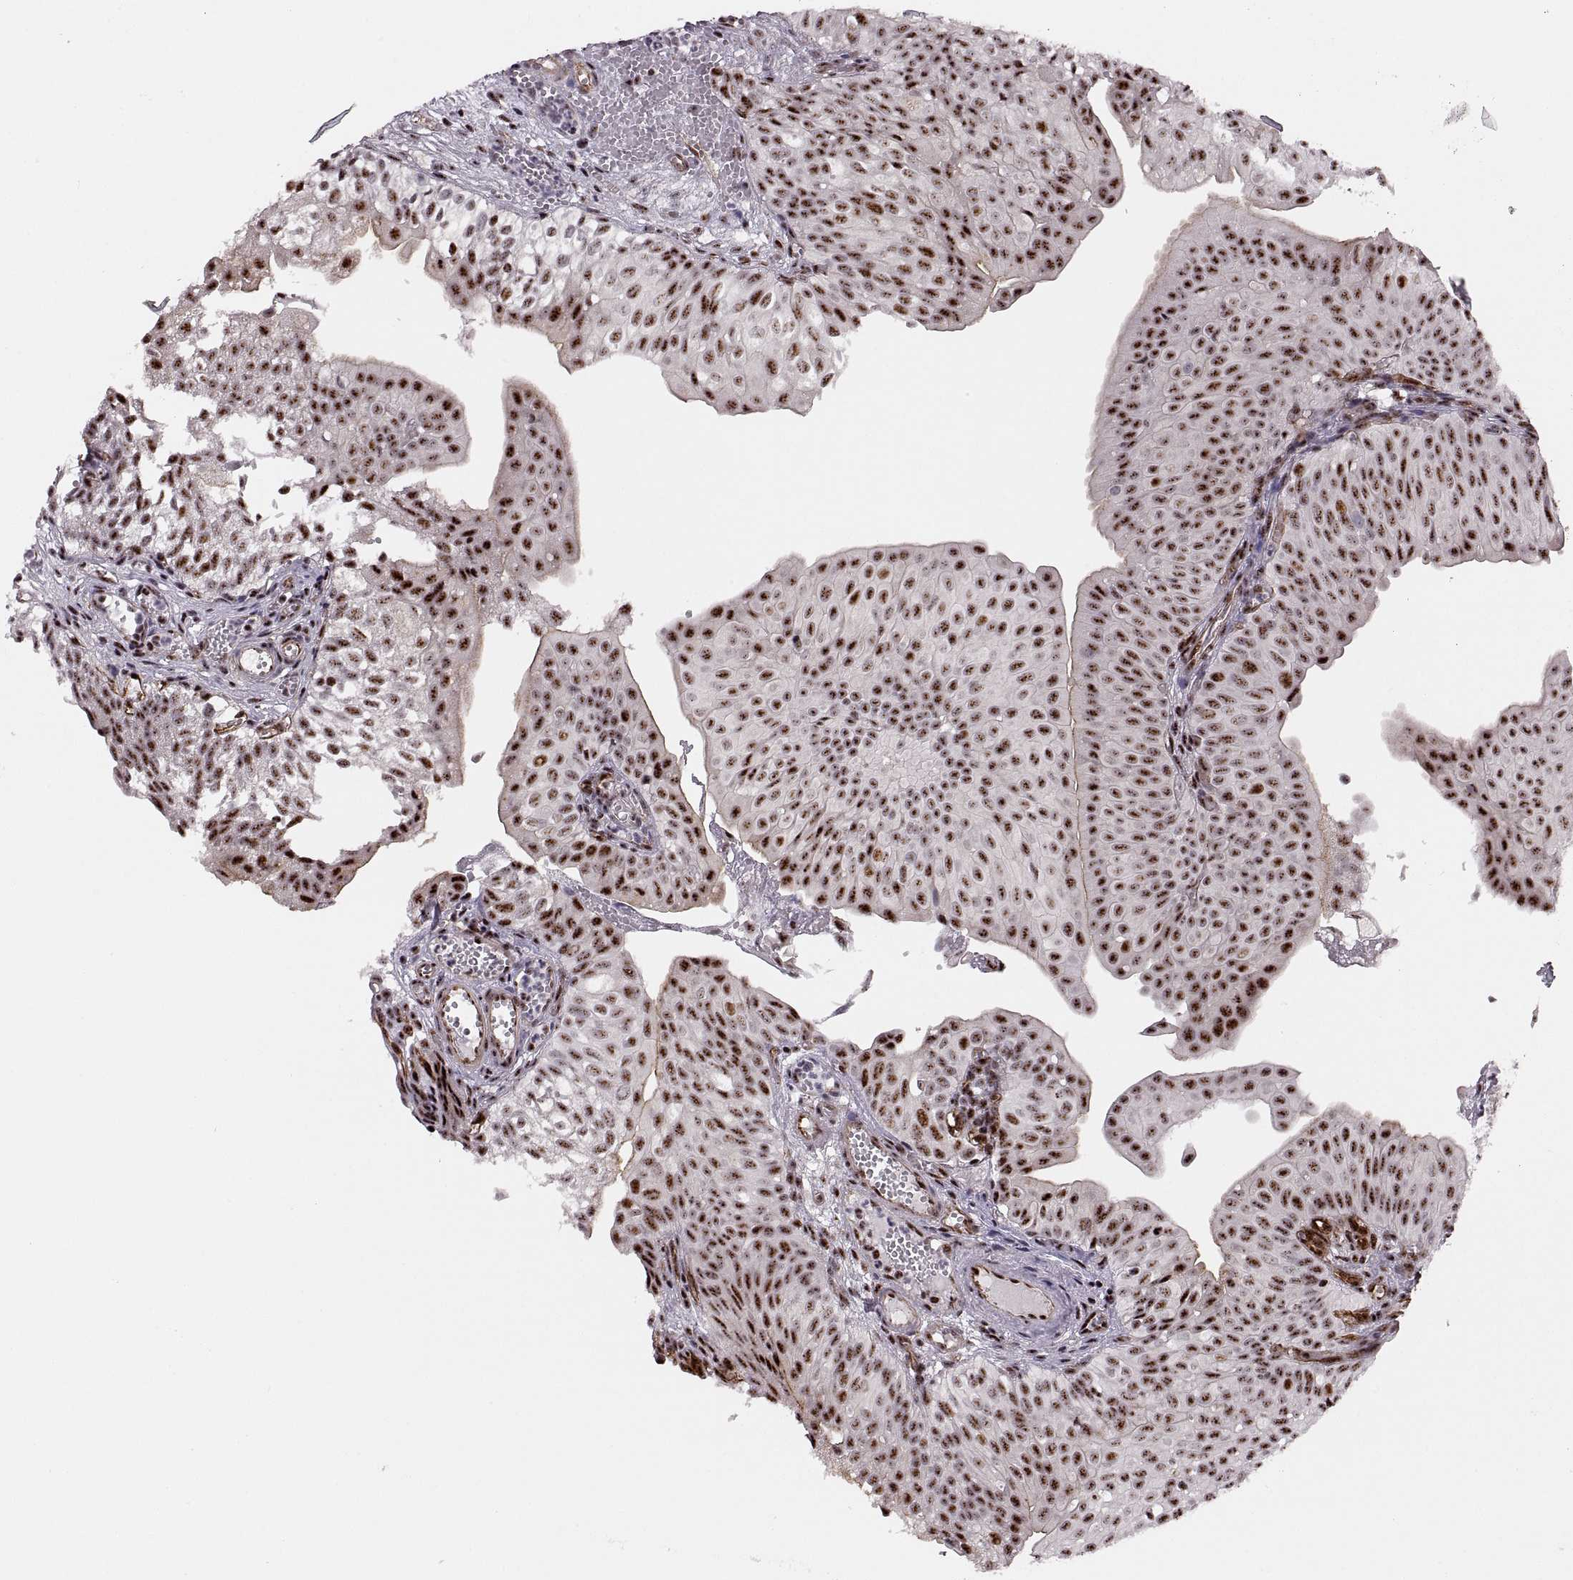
{"staining": {"intensity": "strong", "quantity": ">75%", "location": "nuclear"}, "tissue": "urothelial cancer", "cell_type": "Tumor cells", "image_type": "cancer", "snomed": [{"axis": "morphology", "description": "Urothelial carcinoma, Low grade"}, {"axis": "topography", "description": "Urinary bladder"}], "caption": "Low-grade urothelial carcinoma was stained to show a protein in brown. There is high levels of strong nuclear expression in about >75% of tumor cells. Immunohistochemistry (ihc) stains the protein in brown and the nuclei are stained blue.", "gene": "ZCCHC17", "patient": {"sex": "male", "age": 72}}